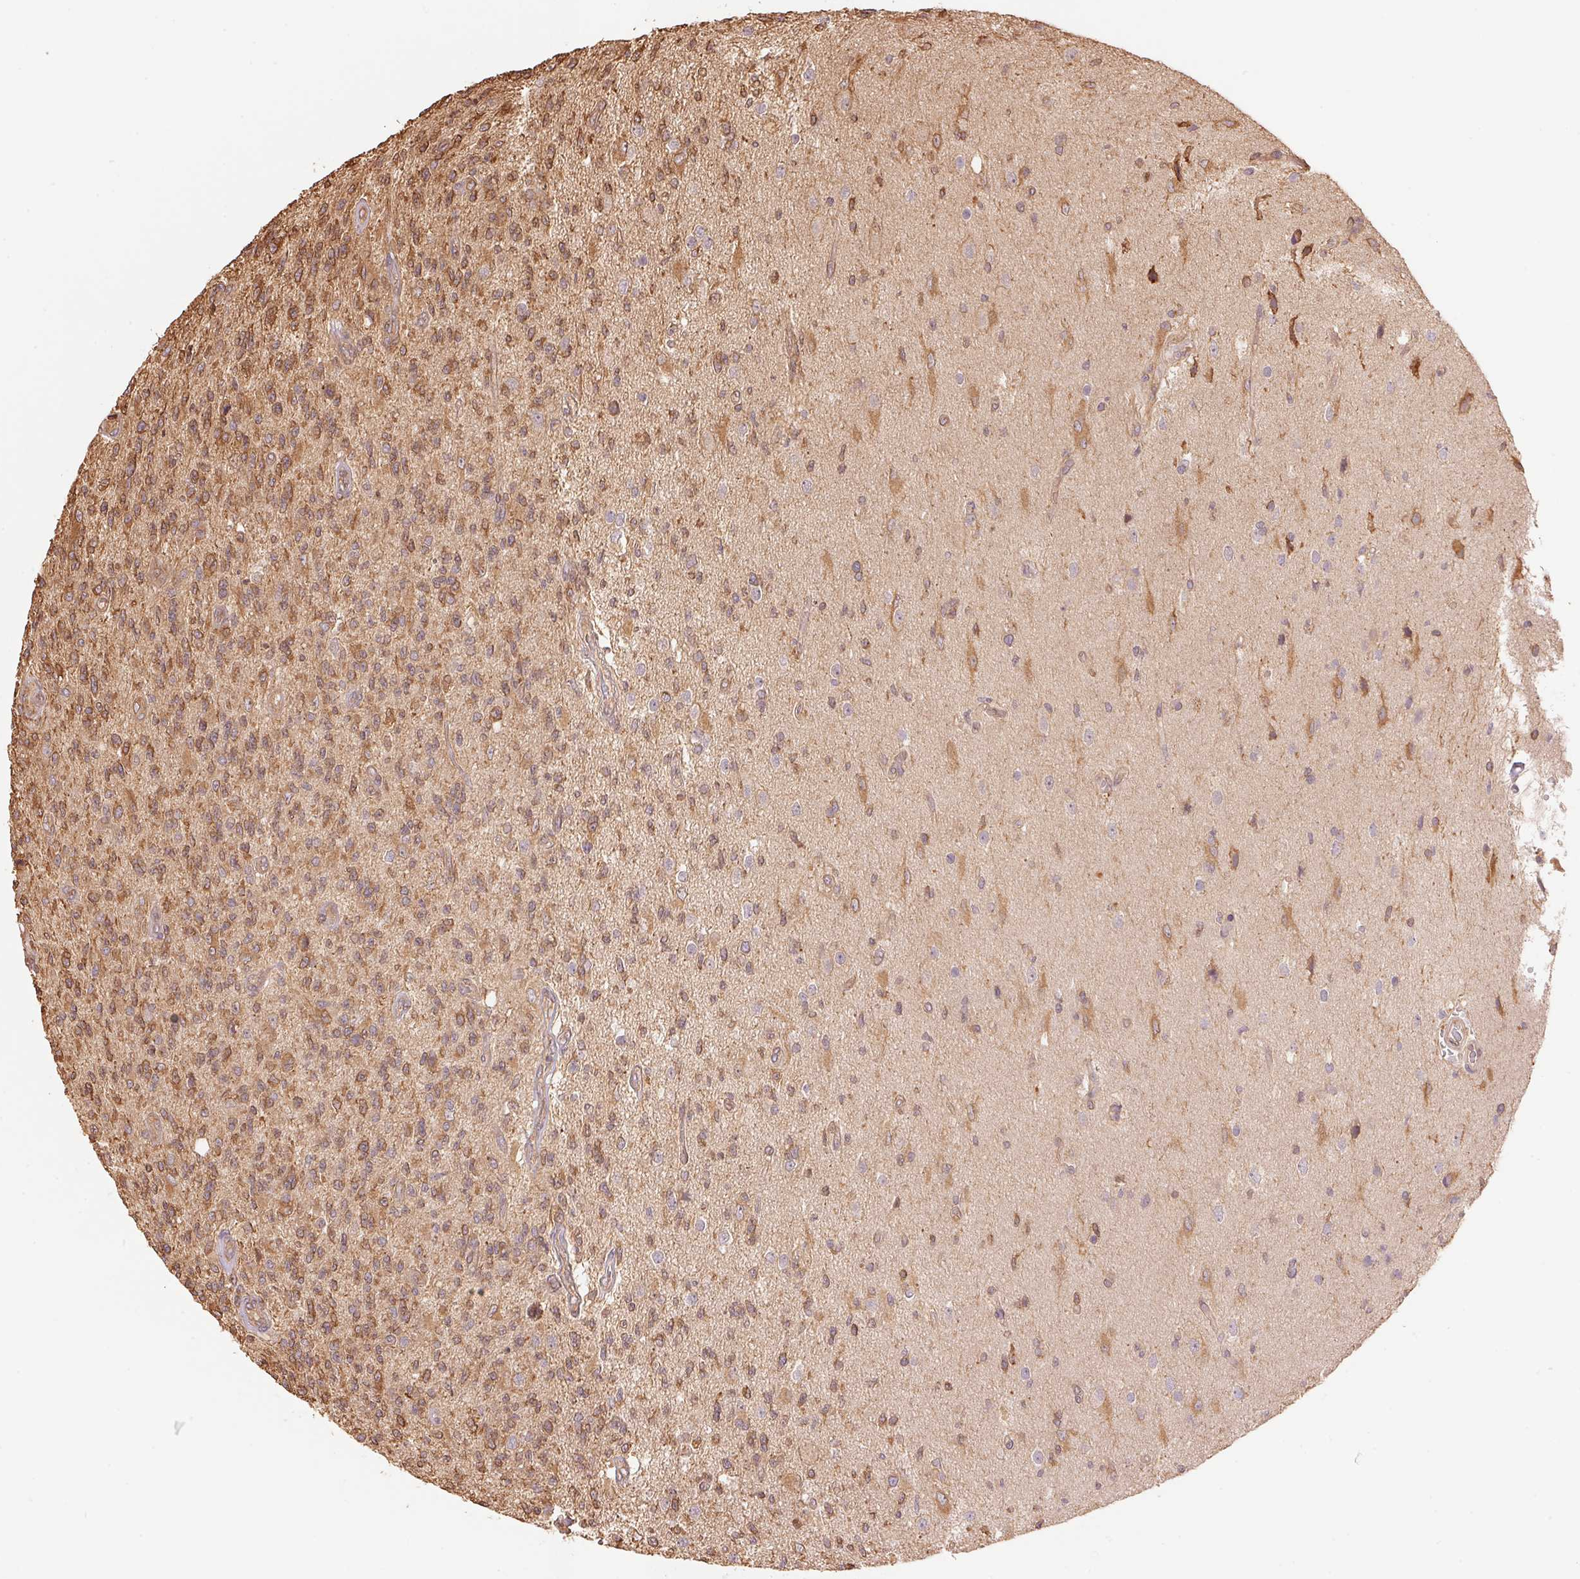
{"staining": {"intensity": "weak", "quantity": "25%-75%", "location": "cytoplasmic/membranous"}, "tissue": "glioma", "cell_type": "Tumor cells", "image_type": "cancer", "snomed": [{"axis": "morphology", "description": "Glioma, malignant, High grade"}, {"axis": "topography", "description": "Brain"}], "caption": "Tumor cells display low levels of weak cytoplasmic/membranous expression in approximately 25%-75% of cells in malignant high-grade glioma.", "gene": "C6orf163", "patient": {"sex": "male", "age": 56}}